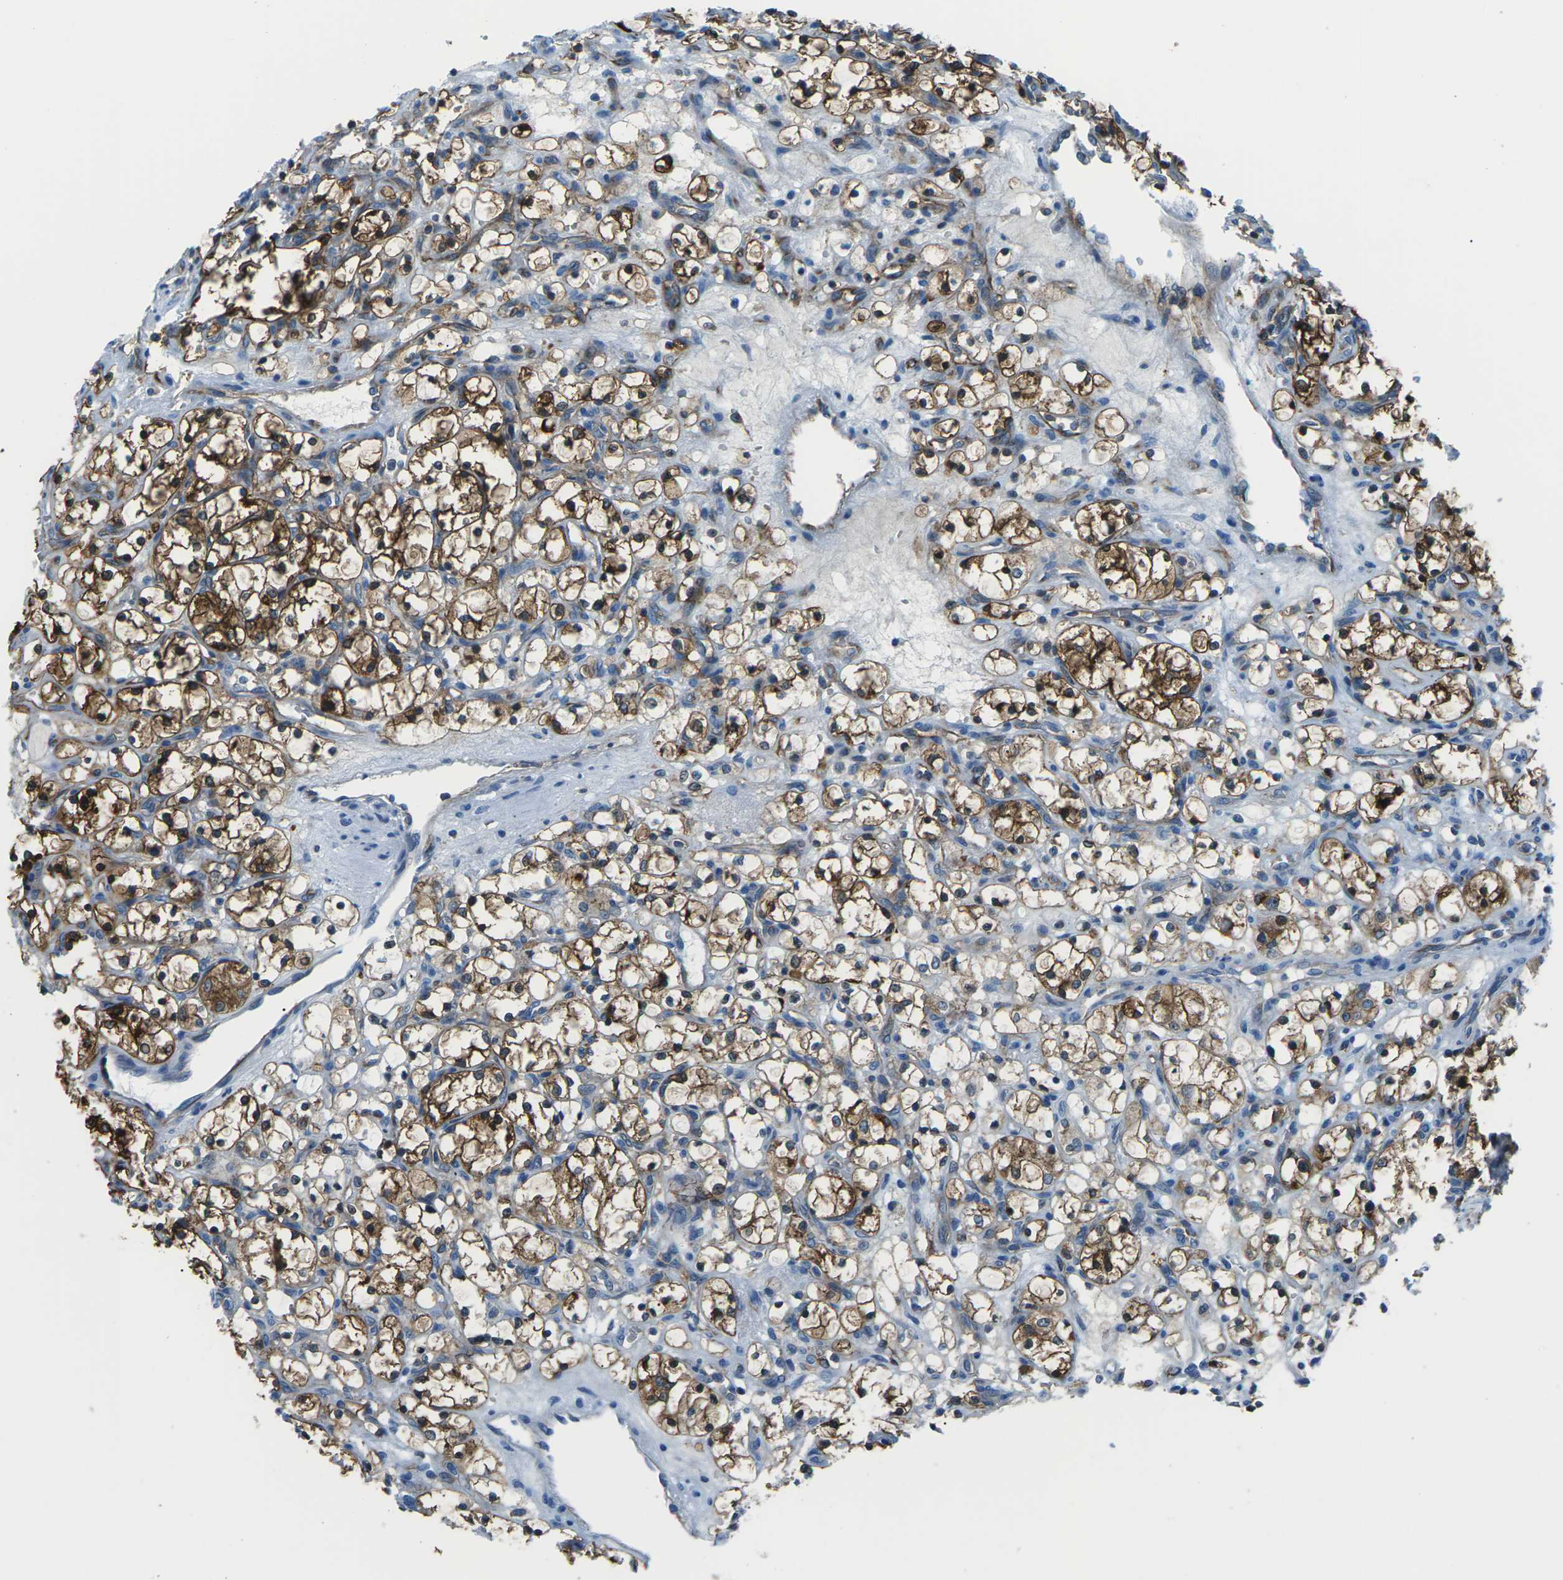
{"staining": {"intensity": "strong", "quantity": ">75%", "location": "cytoplasmic/membranous"}, "tissue": "renal cancer", "cell_type": "Tumor cells", "image_type": "cancer", "snomed": [{"axis": "morphology", "description": "Adenocarcinoma, NOS"}, {"axis": "topography", "description": "Kidney"}], "caption": "IHC of adenocarcinoma (renal) demonstrates high levels of strong cytoplasmic/membranous staining in about >75% of tumor cells.", "gene": "SOCS4", "patient": {"sex": "female", "age": 69}}